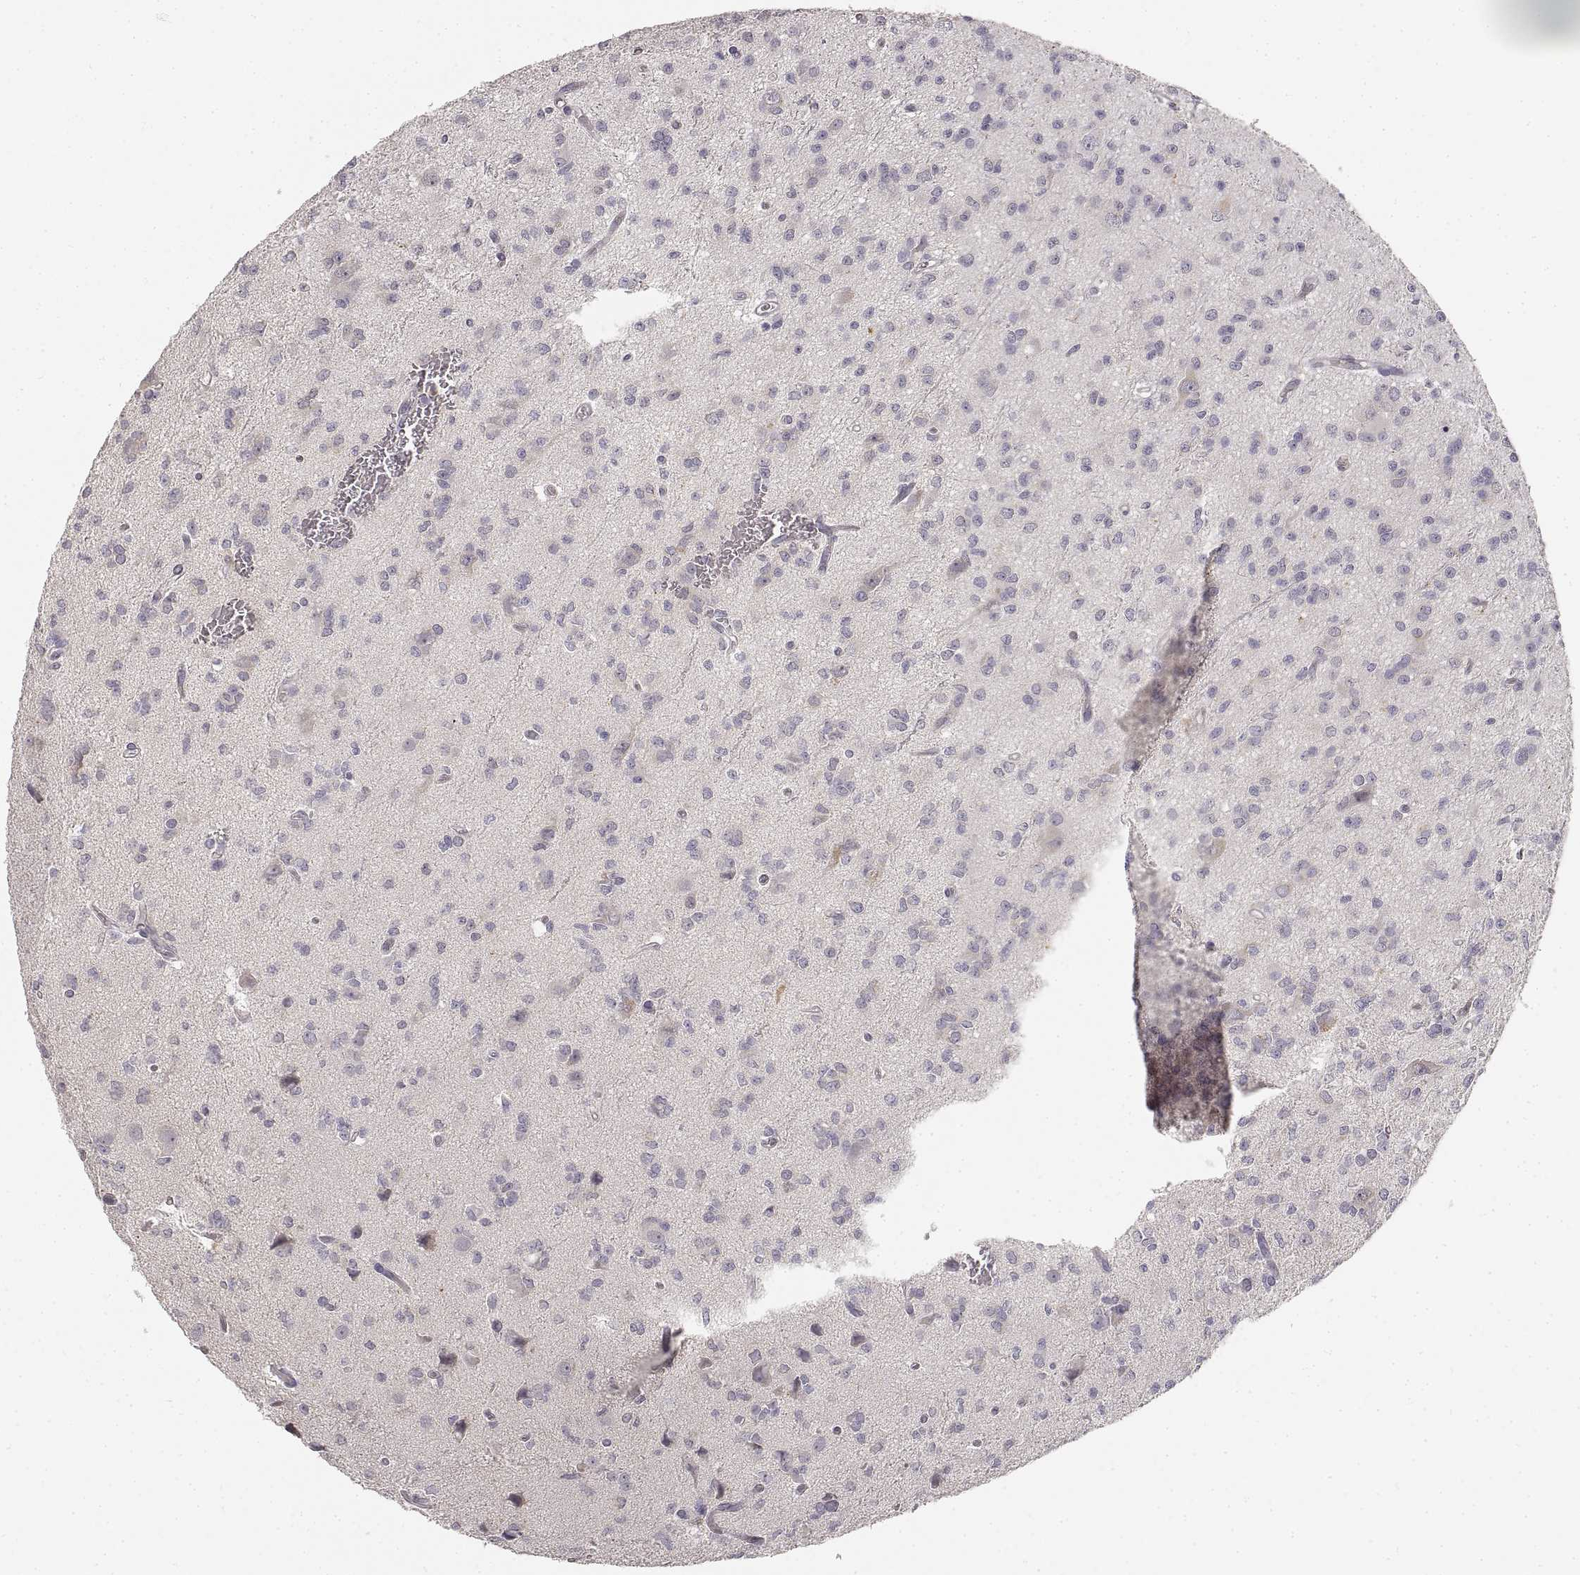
{"staining": {"intensity": "negative", "quantity": "none", "location": "none"}, "tissue": "glioma", "cell_type": "Tumor cells", "image_type": "cancer", "snomed": [{"axis": "morphology", "description": "Glioma, malignant, Low grade"}, {"axis": "topography", "description": "Brain"}], "caption": "Tumor cells show no significant expression in glioma.", "gene": "RUNDC3A", "patient": {"sex": "male", "age": 27}}